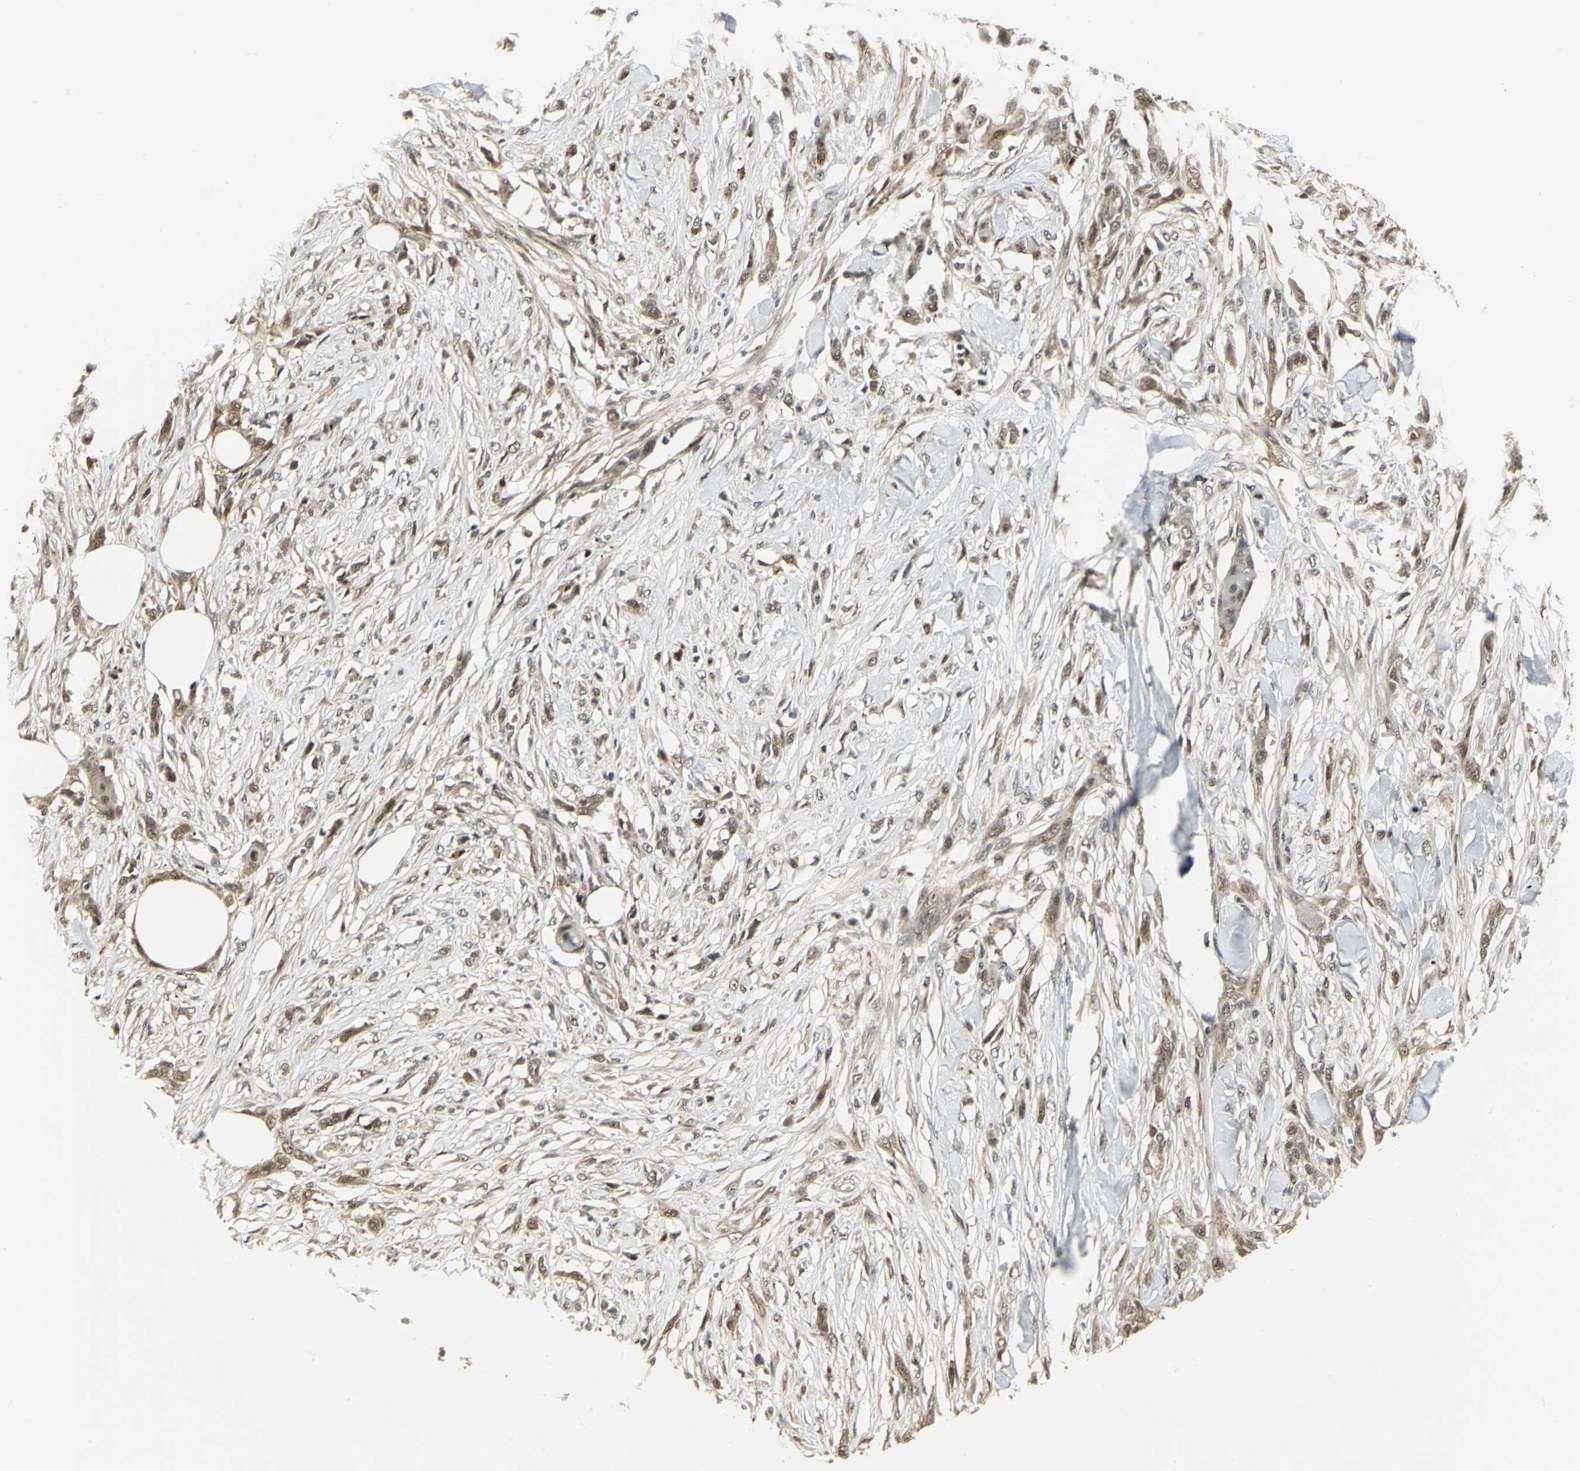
{"staining": {"intensity": "moderate", "quantity": ">75%", "location": "cytoplasmic/membranous,nuclear"}, "tissue": "skin cancer", "cell_type": "Tumor cells", "image_type": "cancer", "snomed": [{"axis": "morphology", "description": "Normal tissue, NOS"}, {"axis": "morphology", "description": "Squamous cell carcinoma, NOS"}, {"axis": "topography", "description": "Skin"}], "caption": "Approximately >75% of tumor cells in skin cancer show moderate cytoplasmic/membranous and nuclear protein staining as visualized by brown immunohistochemical staining.", "gene": "PSMC4", "patient": {"sex": "female", "age": 59}}